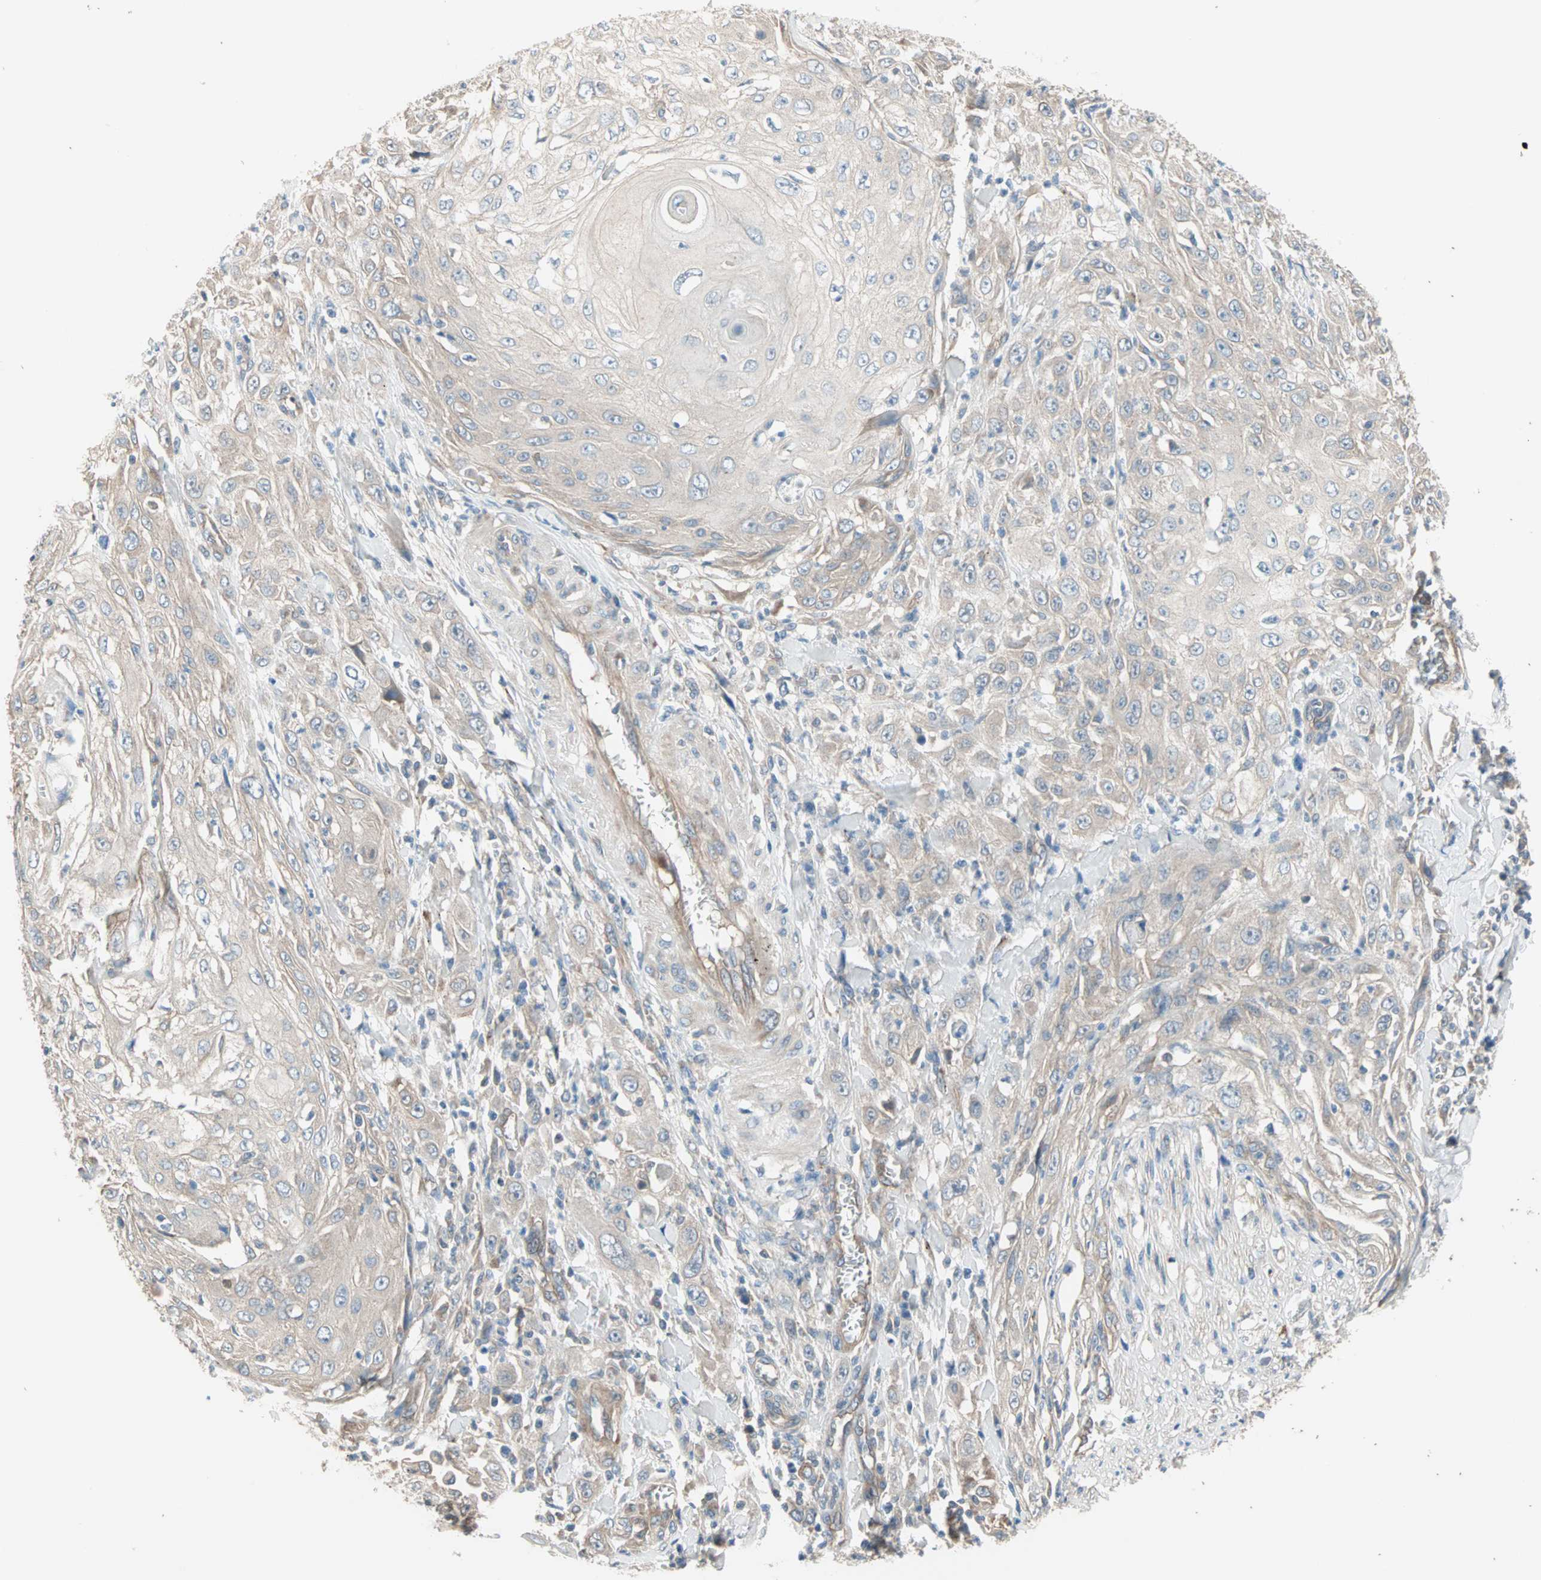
{"staining": {"intensity": "weak", "quantity": "25%-75%", "location": "cytoplasmic/membranous"}, "tissue": "skin cancer", "cell_type": "Tumor cells", "image_type": "cancer", "snomed": [{"axis": "morphology", "description": "Squamous cell carcinoma, NOS"}, {"axis": "morphology", "description": "Squamous cell carcinoma, metastatic, NOS"}, {"axis": "topography", "description": "Skin"}, {"axis": "topography", "description": "Lymph node"}], "caption": "A brown stain highlights weak cytoplasmic/membranous expression of a protein in human skin cancer tumor cells.", "gene": "PDE8A", "patient": {"sex": "male", "age": 75}}